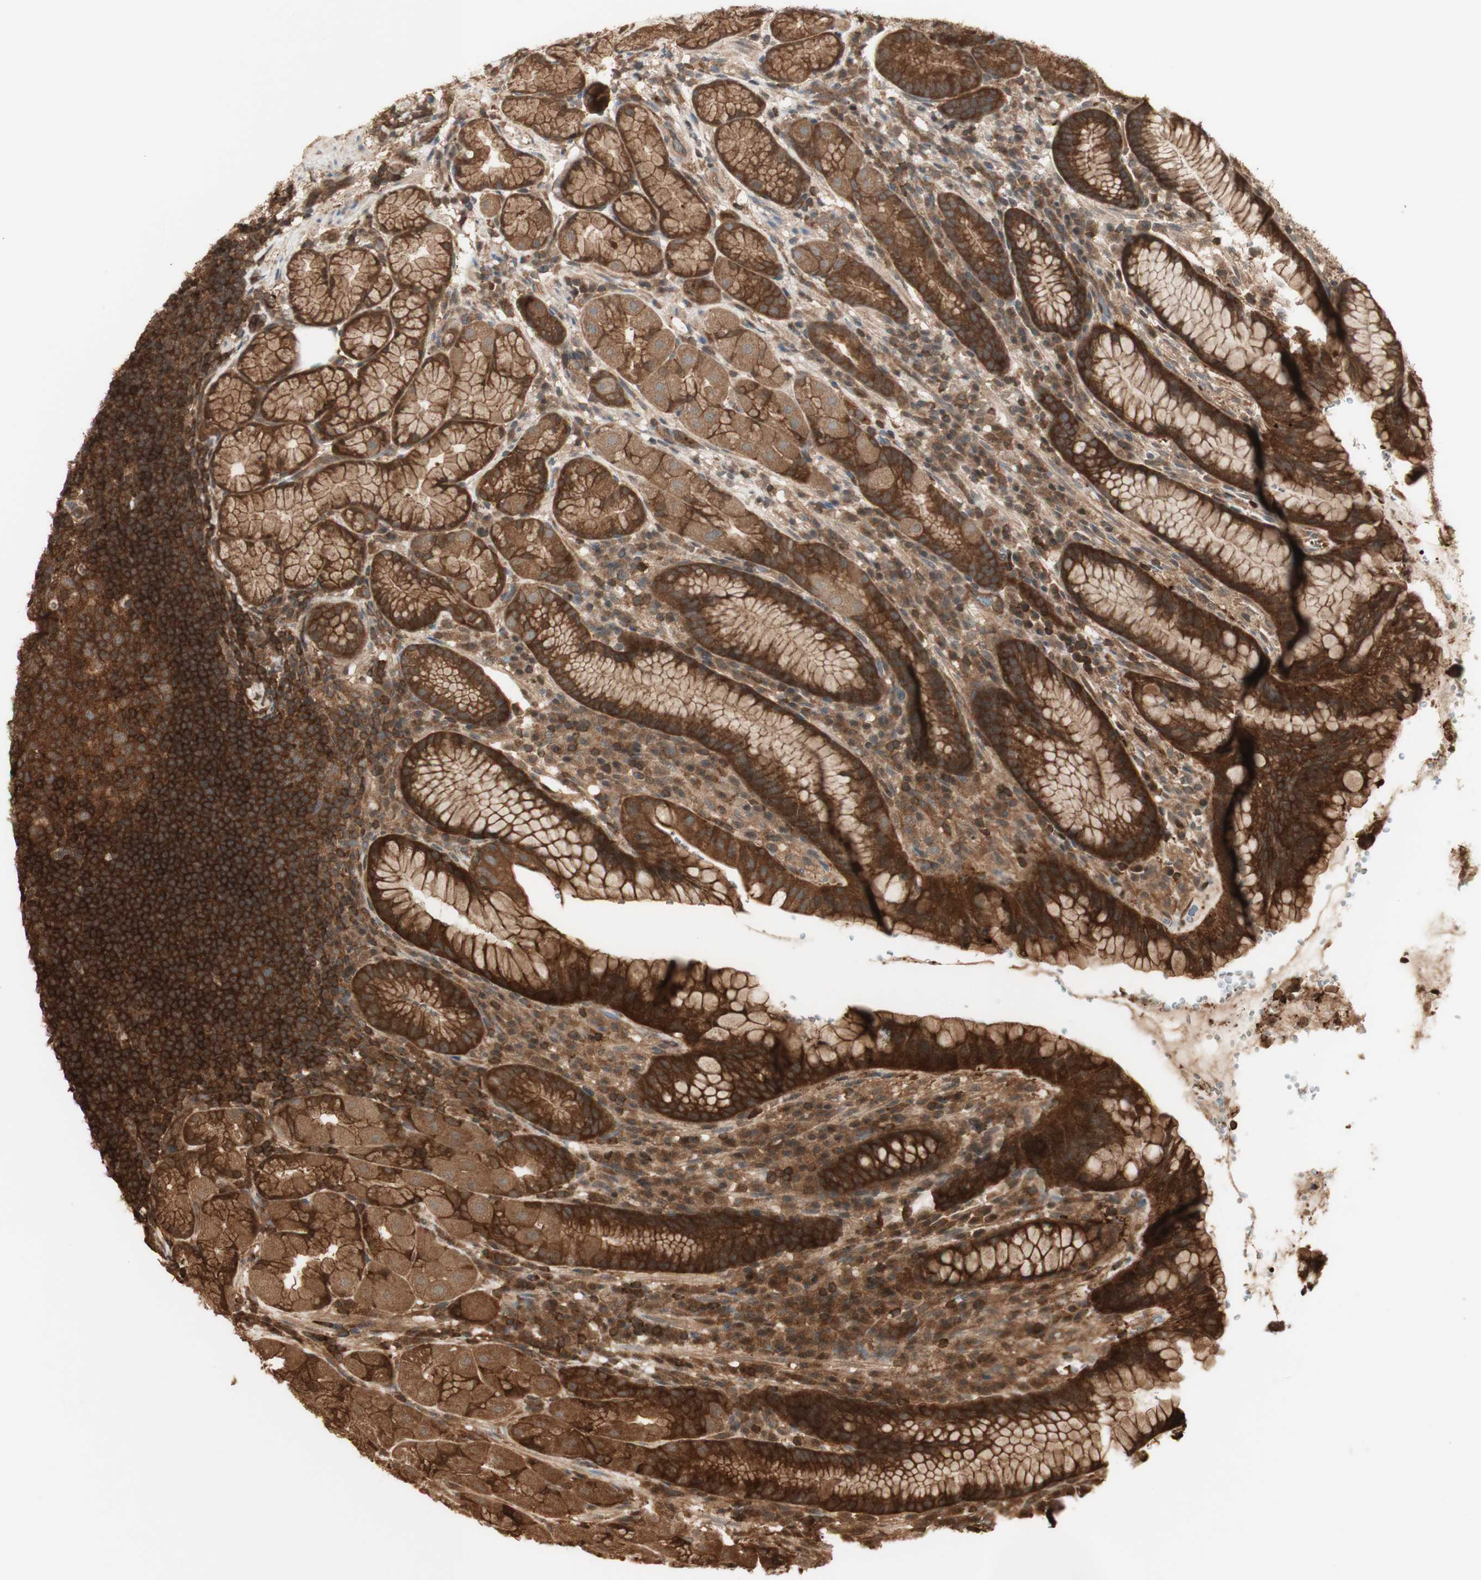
{"staining": {"intensity": "strong", "quantity": ">75%", "location": "cytoplasmic/membranous,nuclear"}, "tissue": "stomach", "cell_type": "Glandular cells", "image_type": "normal", "snomed": [{"axis": "morphology", "description": "Normal tissue, NOS"}, {"axis": "topography", "description": "Stomach, lower"}], "caption": "An immunohistochemistry micrograph of normal tissue is shown. Protein staining in brown labels strong cytoplasmic/membranous,nuclear positivity in stomach within glandular cells. (Brightfield microscopy of DAB IHC at high magnification).", "gene": "YWHAB", "patient": {"sex": "male", "age": 52}}